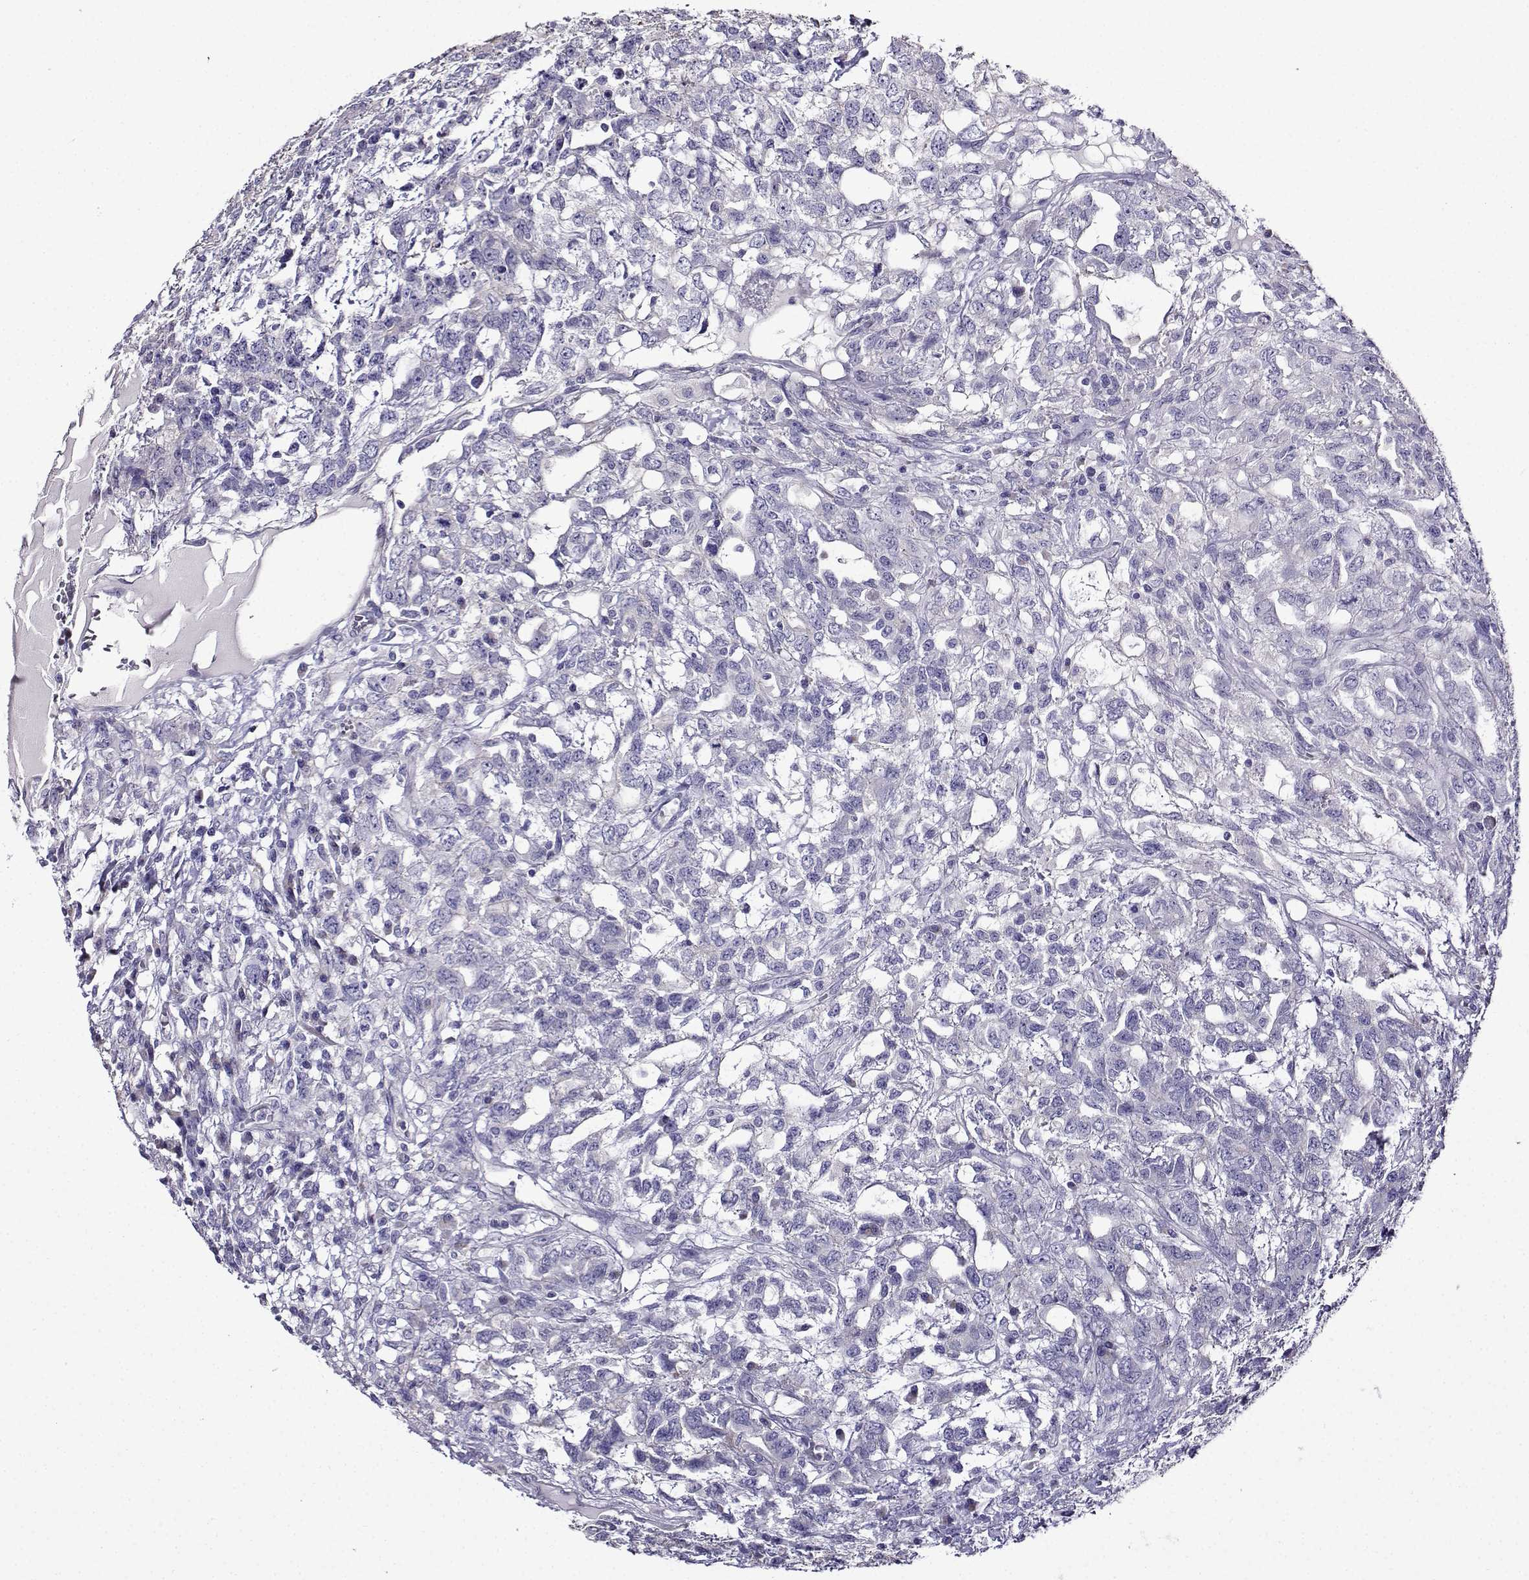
{"staining": {"intensity": "negative", "quantity": "none", "location": "none"}, "tissue": "testis cancer", "cell_type": "Tumor cells", "image_type": "cancer", "snomed": [{"axis": "morphology", "description": "Seminoma, NOS"}, {"axis": "topography", "description": "Testis"}], "caption": "A histopathology image of human testis cancer (seminoma) is negative for staining in tumor cells. (DAB (3,3'-diaminobenzidine) immunohistochemistry (IHC), high magnification).", "gene": "TMEM266", "patient": {"sex": "male", "age": 52}}